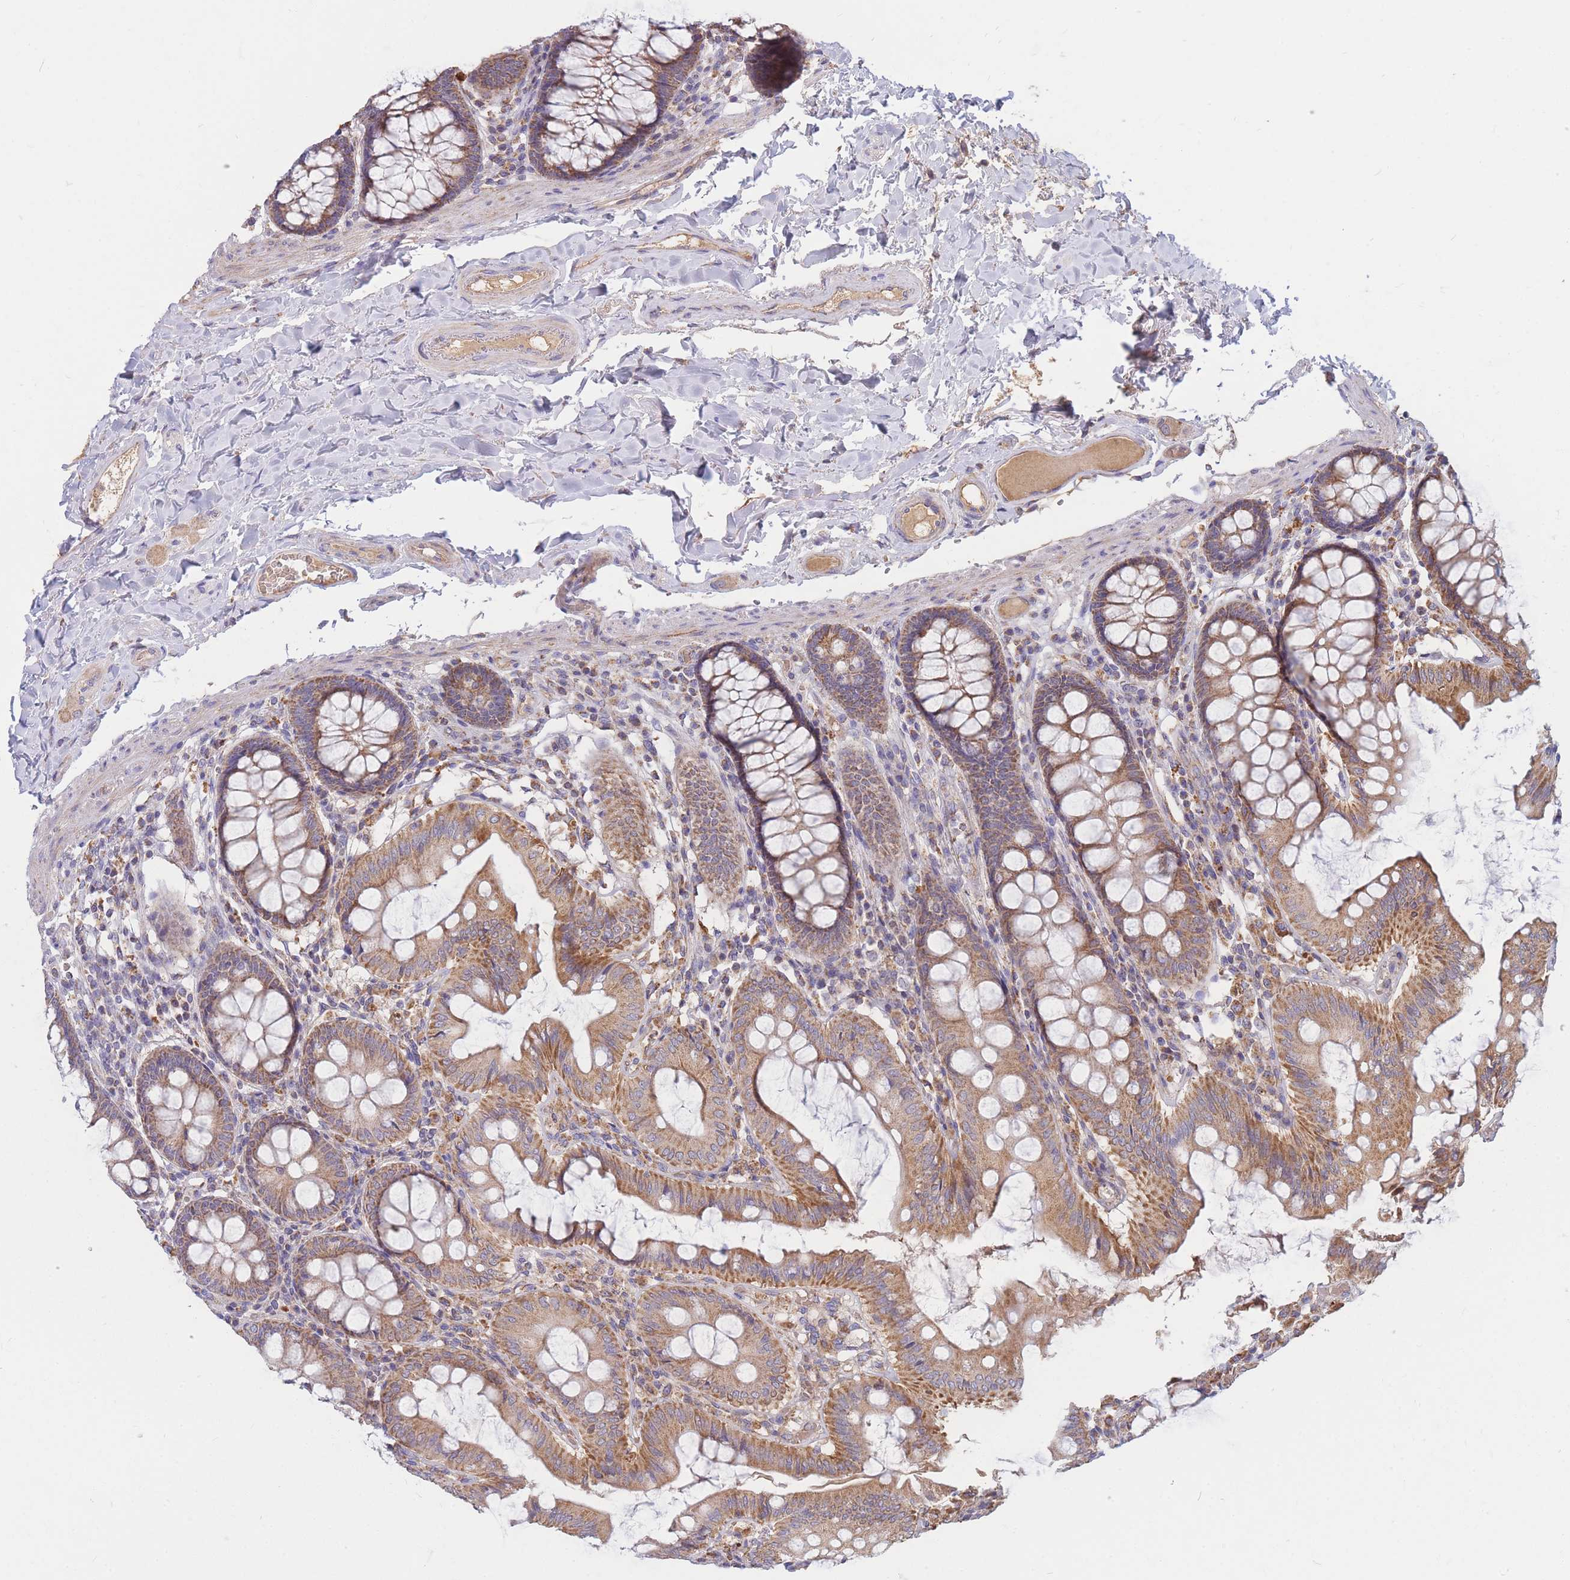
{"staining": {"intensity": "negative", "quantity": "none", "location": "none"}, "tissue": "colon", "cell_type": "Endothelial cells", "image_type": "normal", "snomed": [{"axis": "morphology", "description": "Normal tissue, NOS"}, {"axis": "topography", "description": "Colon"}], "caption": "Immunohistochemistry (IHC) of normal human colon exhibits no expression in endothelial cells.", "gene": "PTPMT1", "patient": {"sex": "male", "age": 84}}